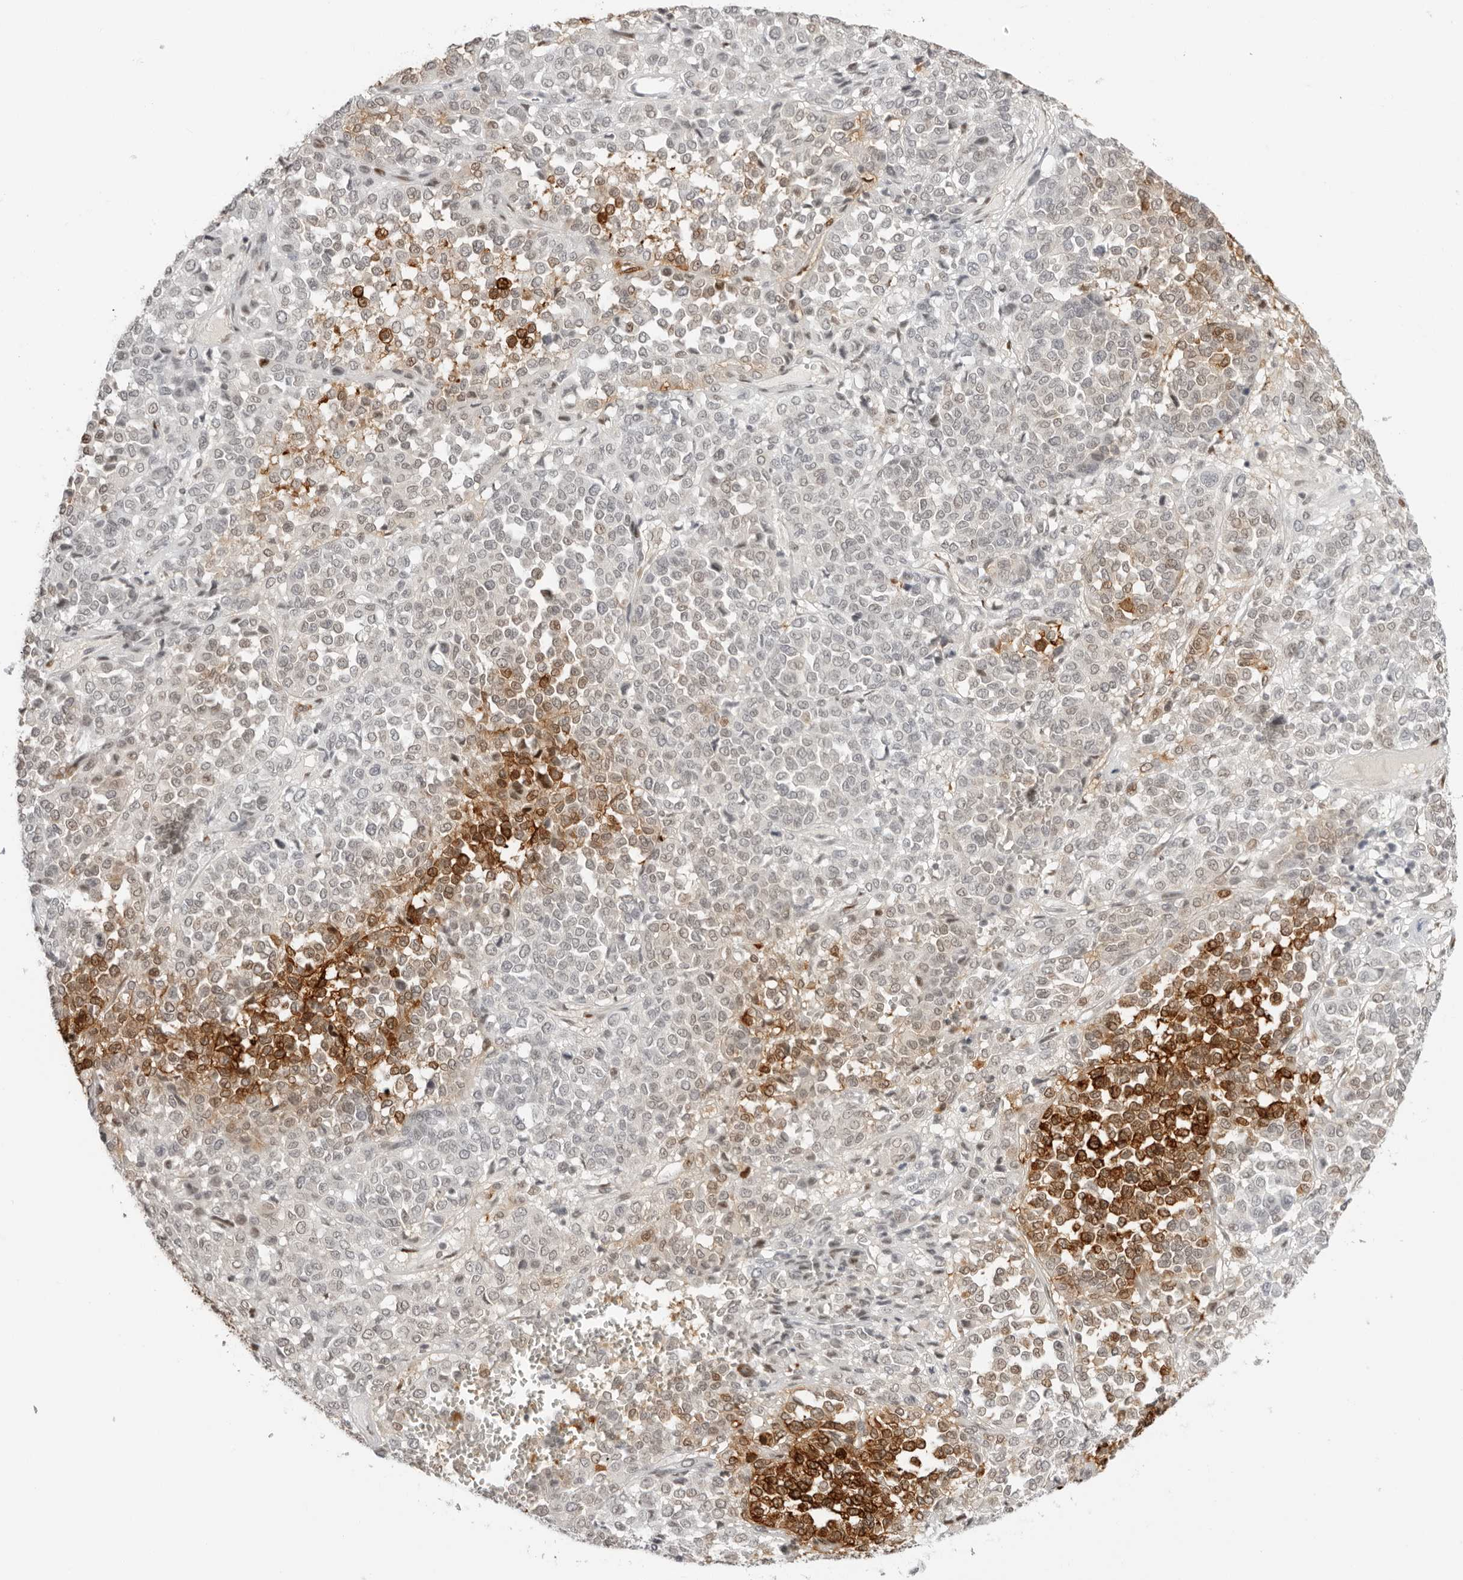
{"staining": {"intensity": "moderate", "quantity": "<25%", "location": "nuclear"}, "tissue": "melanoma", "cell_type": "Tumor cells", "image_type": "cancer", "snomed": [{"axis": "morphology", "description": "Malignant melanoma, Metastatic site"}, {"axis": "topography", "description": "Pancreas"}], "caption": "Immunohistochemical staining of malignant melanoma (metastatic site) reveals moderate nuclear protein positivity in about <25% of tumor cells.", "gene": "RNF146", "patient": {"sex": "female", "age": 30}}